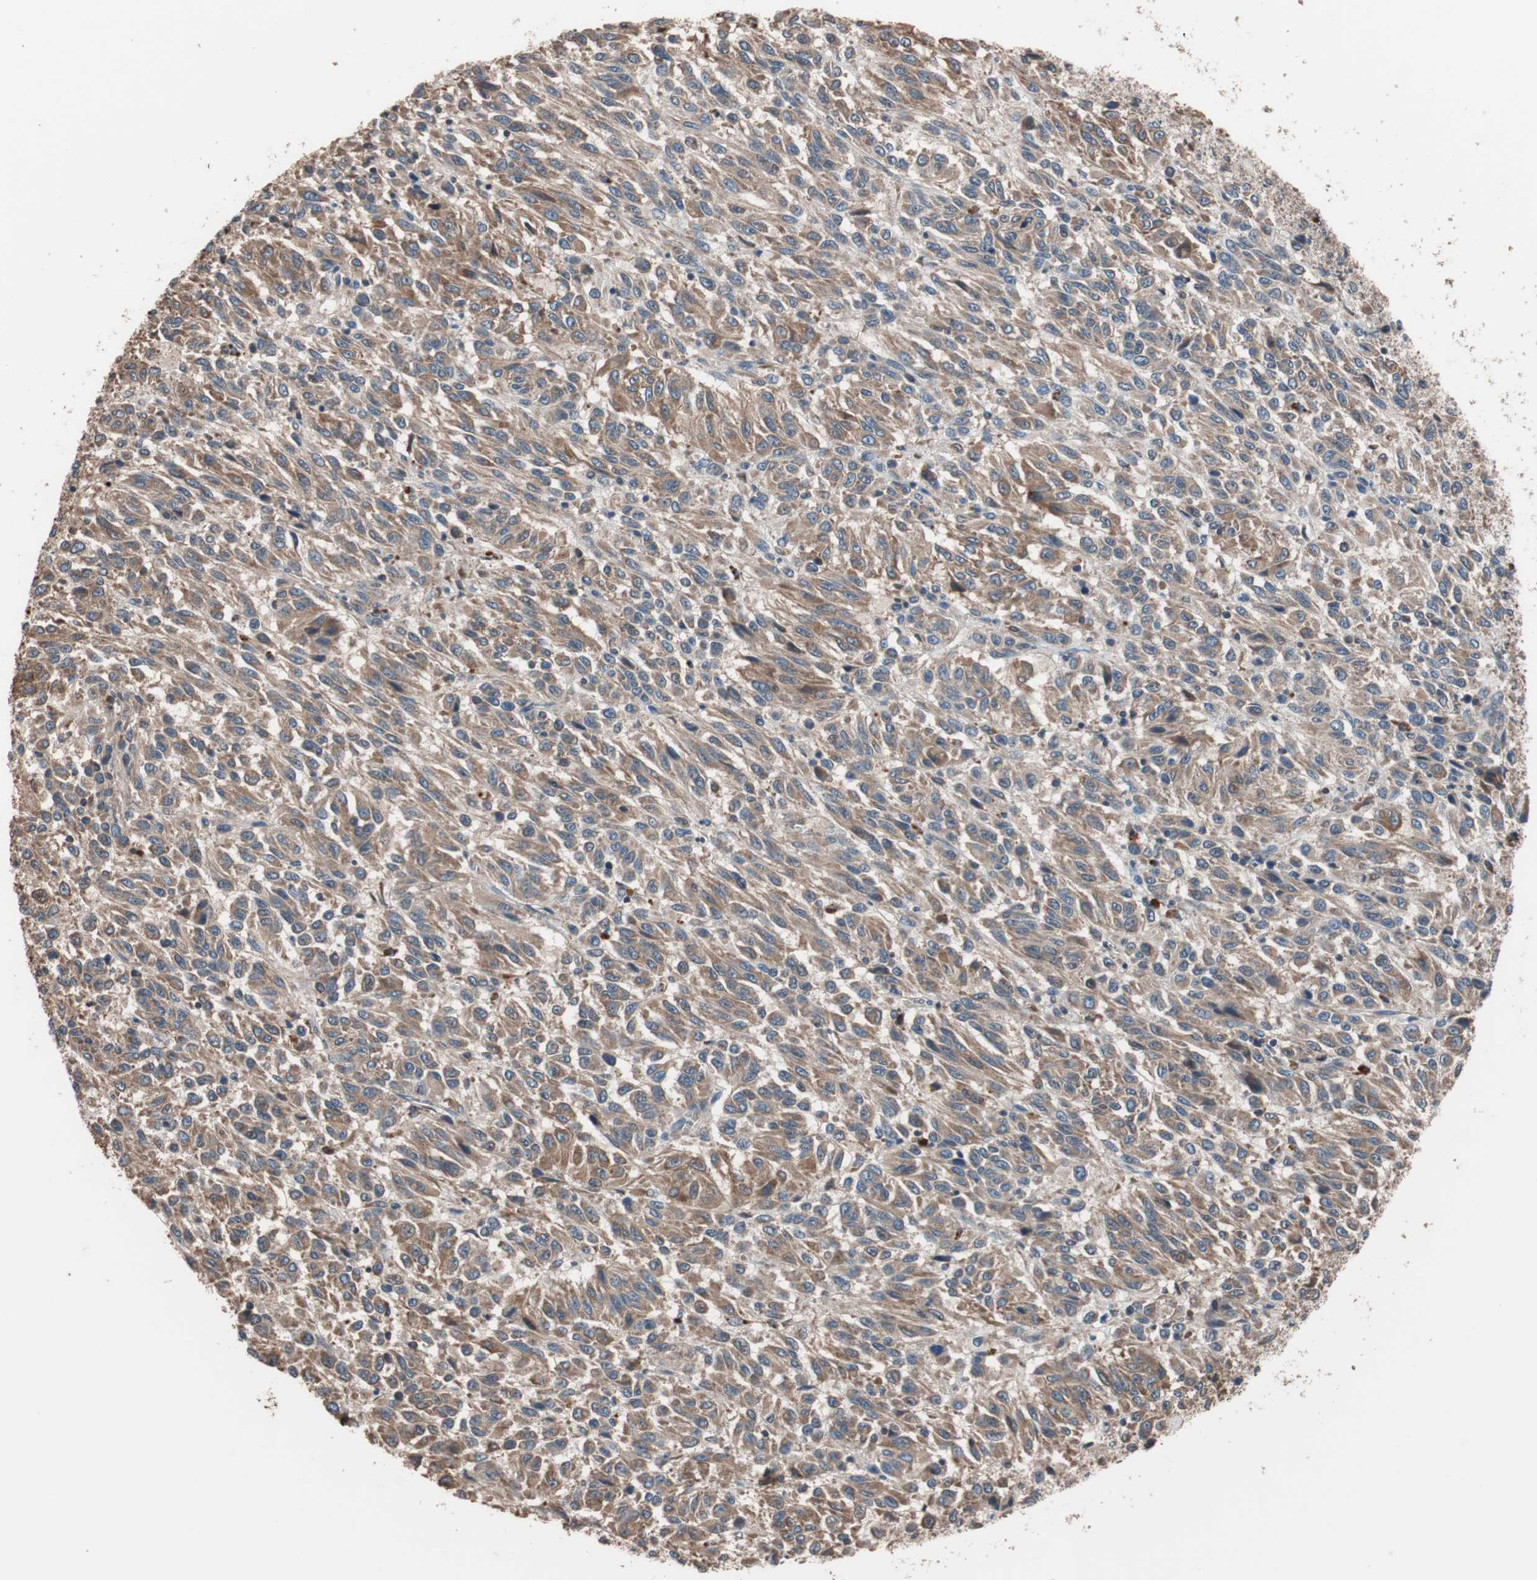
{"staining": {"intensity": "moderate", "quantity": ">75%", "location": "cytoplasmic/membranous"}, "tissue": "melanoma", "cell_type": "Tumor cells", "image_type": "cancer", "snomed": [{"axis": "morphology", "description": "Malignant melanoma, Metastatic site"}, {"axis": "topography", "description": "Lung"}], "caption": "IHC of malignant melanoma (metastatic site) displays medium levels of moderate cytoplasmic/membranous staining in approximately >75% of tumor cells.", "gene": "GLYCTK", "patient": {"sex": "male", "age": 64}}